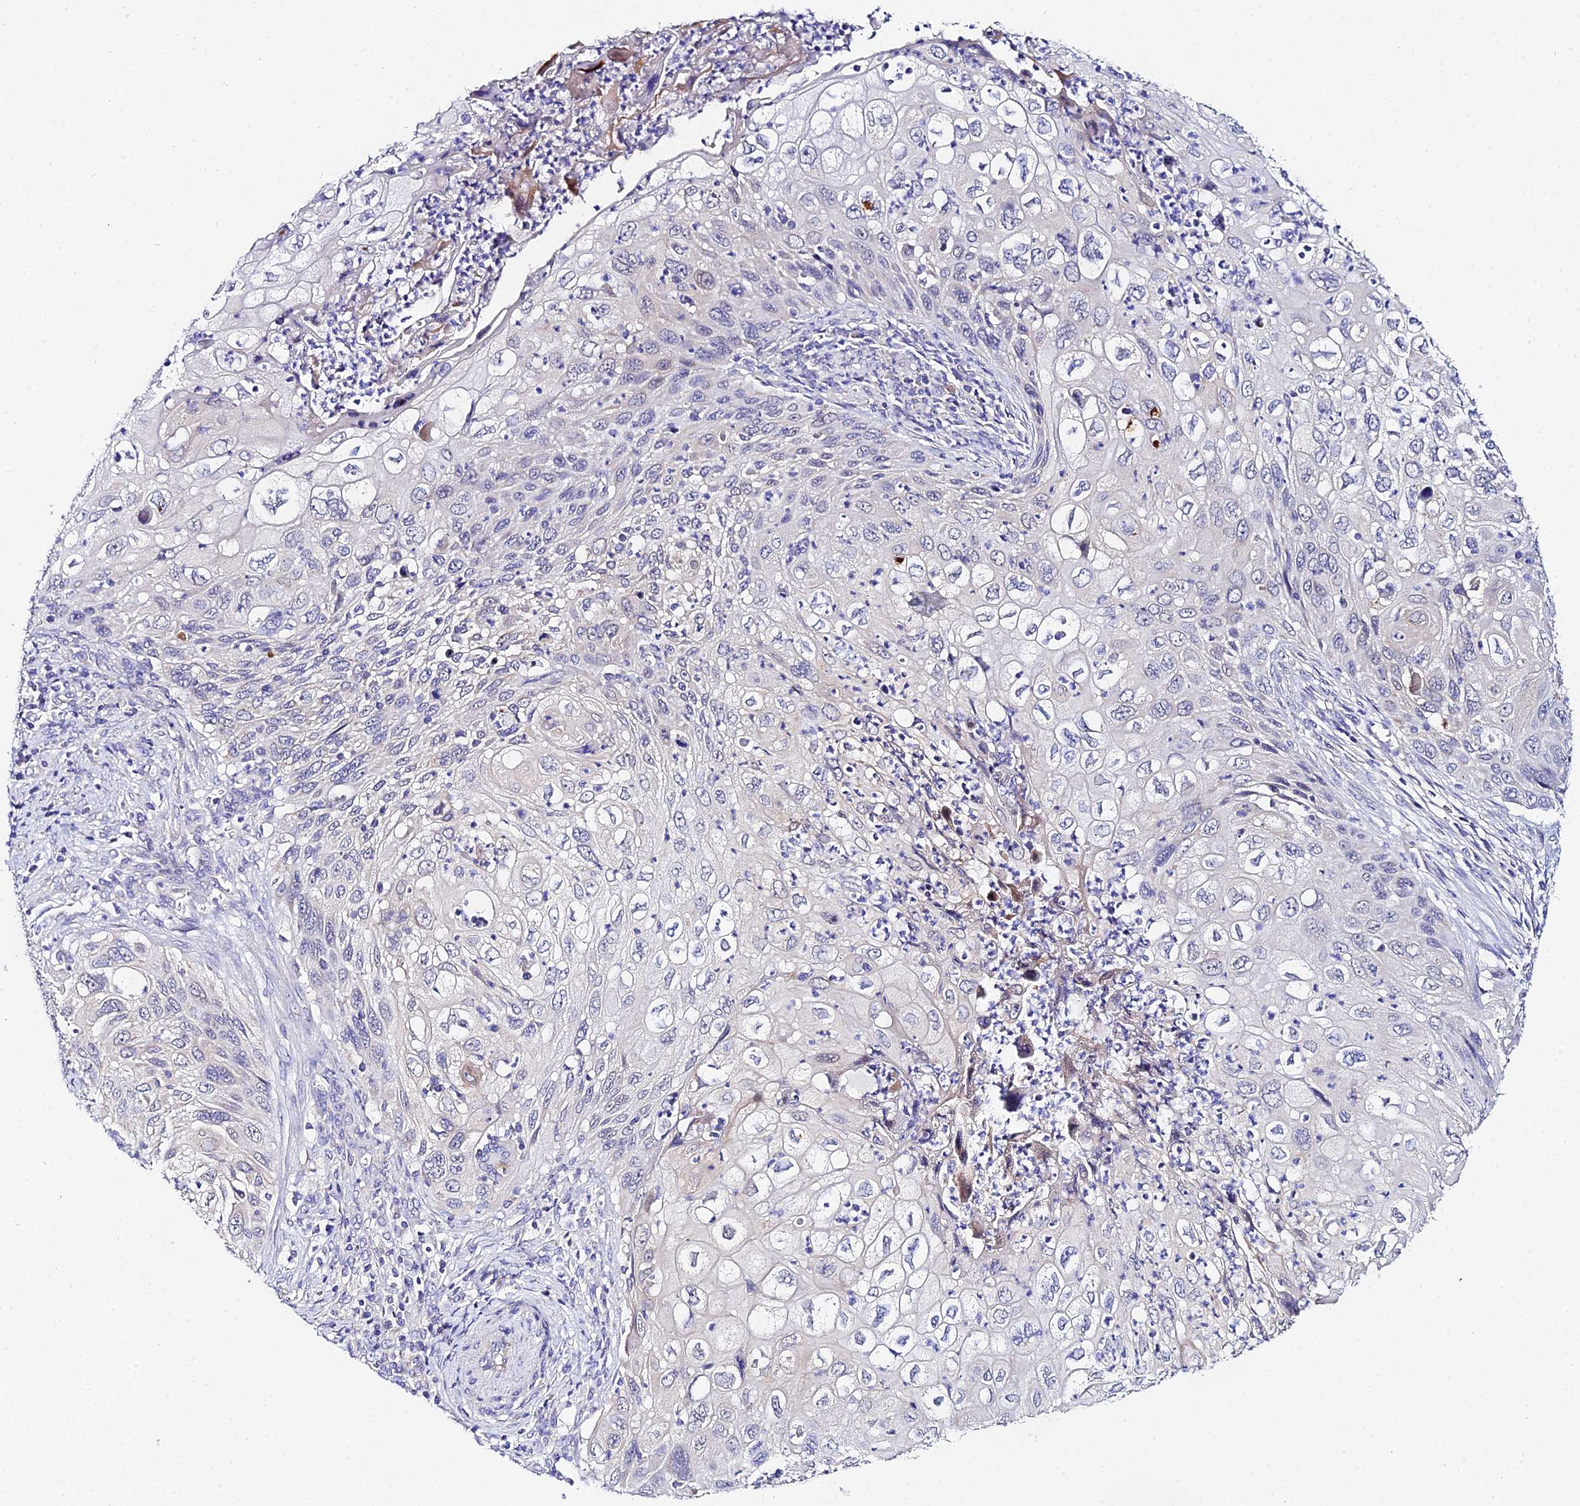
{"staining": {"intensity": "negative", "quantity": "none", "location": "none"}, "tissue": "cervical cancer", "cell_type": "Tumor cells", "image_type": "cancer", "snomed": [{"axis": "morphology", "description": "Squamous cell carcinoma, NOS"}, {"axis": "topography", "description": "Cervix"}], "caption": "Protein analysis of cervical cancer (squamous cell carcinoma) exhibits no significant expression in tumor cells. (DAB (3,3'-diaminobenzidine) immunohistochemistry visualized using brightfield microscopy, high magnification).", "gene": "PPP2R2C", "patient": {"sex": "female", "age": 70}}